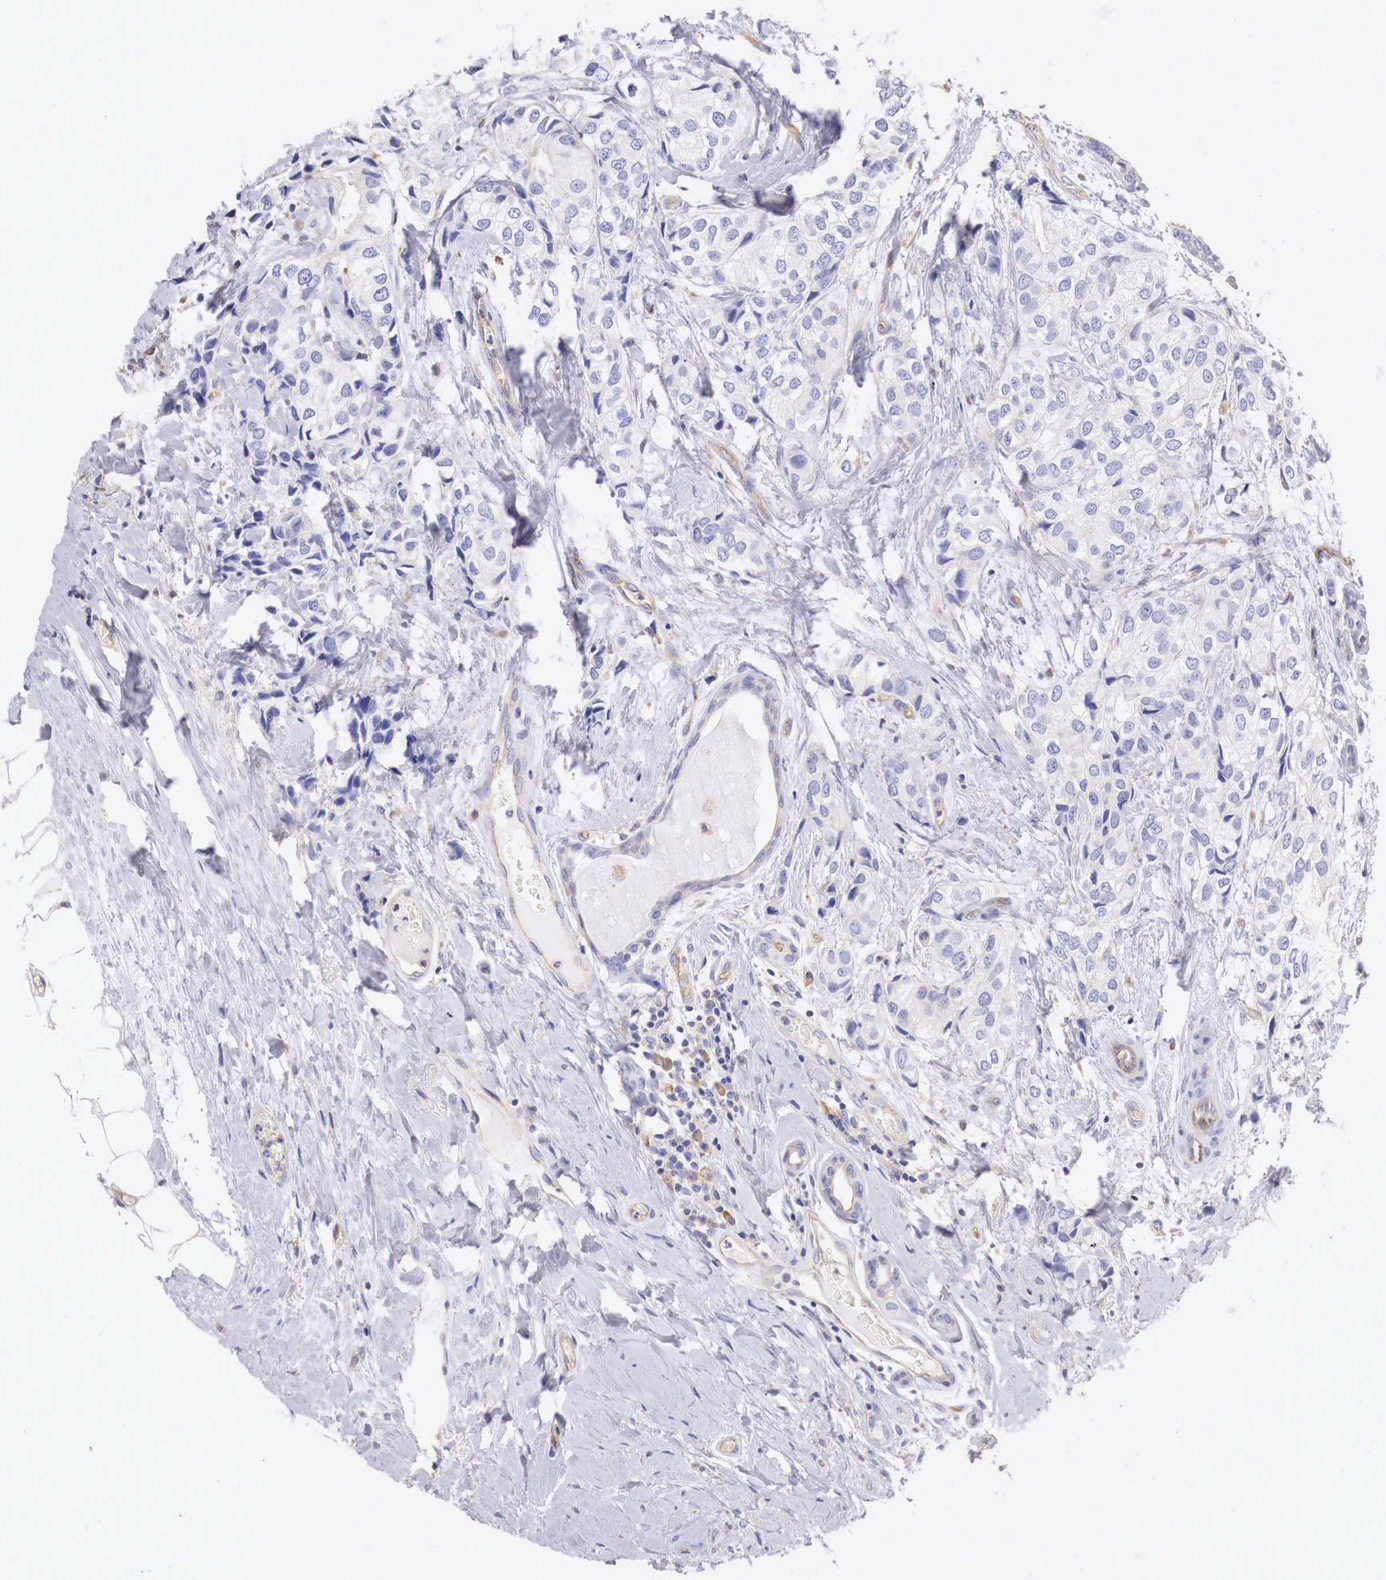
{"staining": {"intensity": "negative", "quantity": "none", "location": "none"}, "tissue": "breast cancer", "cell_type": "Tumor cells", "image_type": "cancer", "snomed": [{"axis": "morphology", "description": "Duct carcinoma"}, {"axis": "topography", "description": "Breast"}], "caption": "Immunohistochemical staining of breast intraductal carcinoma reveals no significant positivity in tumor cells.", "gene": "RDX", "patient": {"sex": "female", "age": 68}}